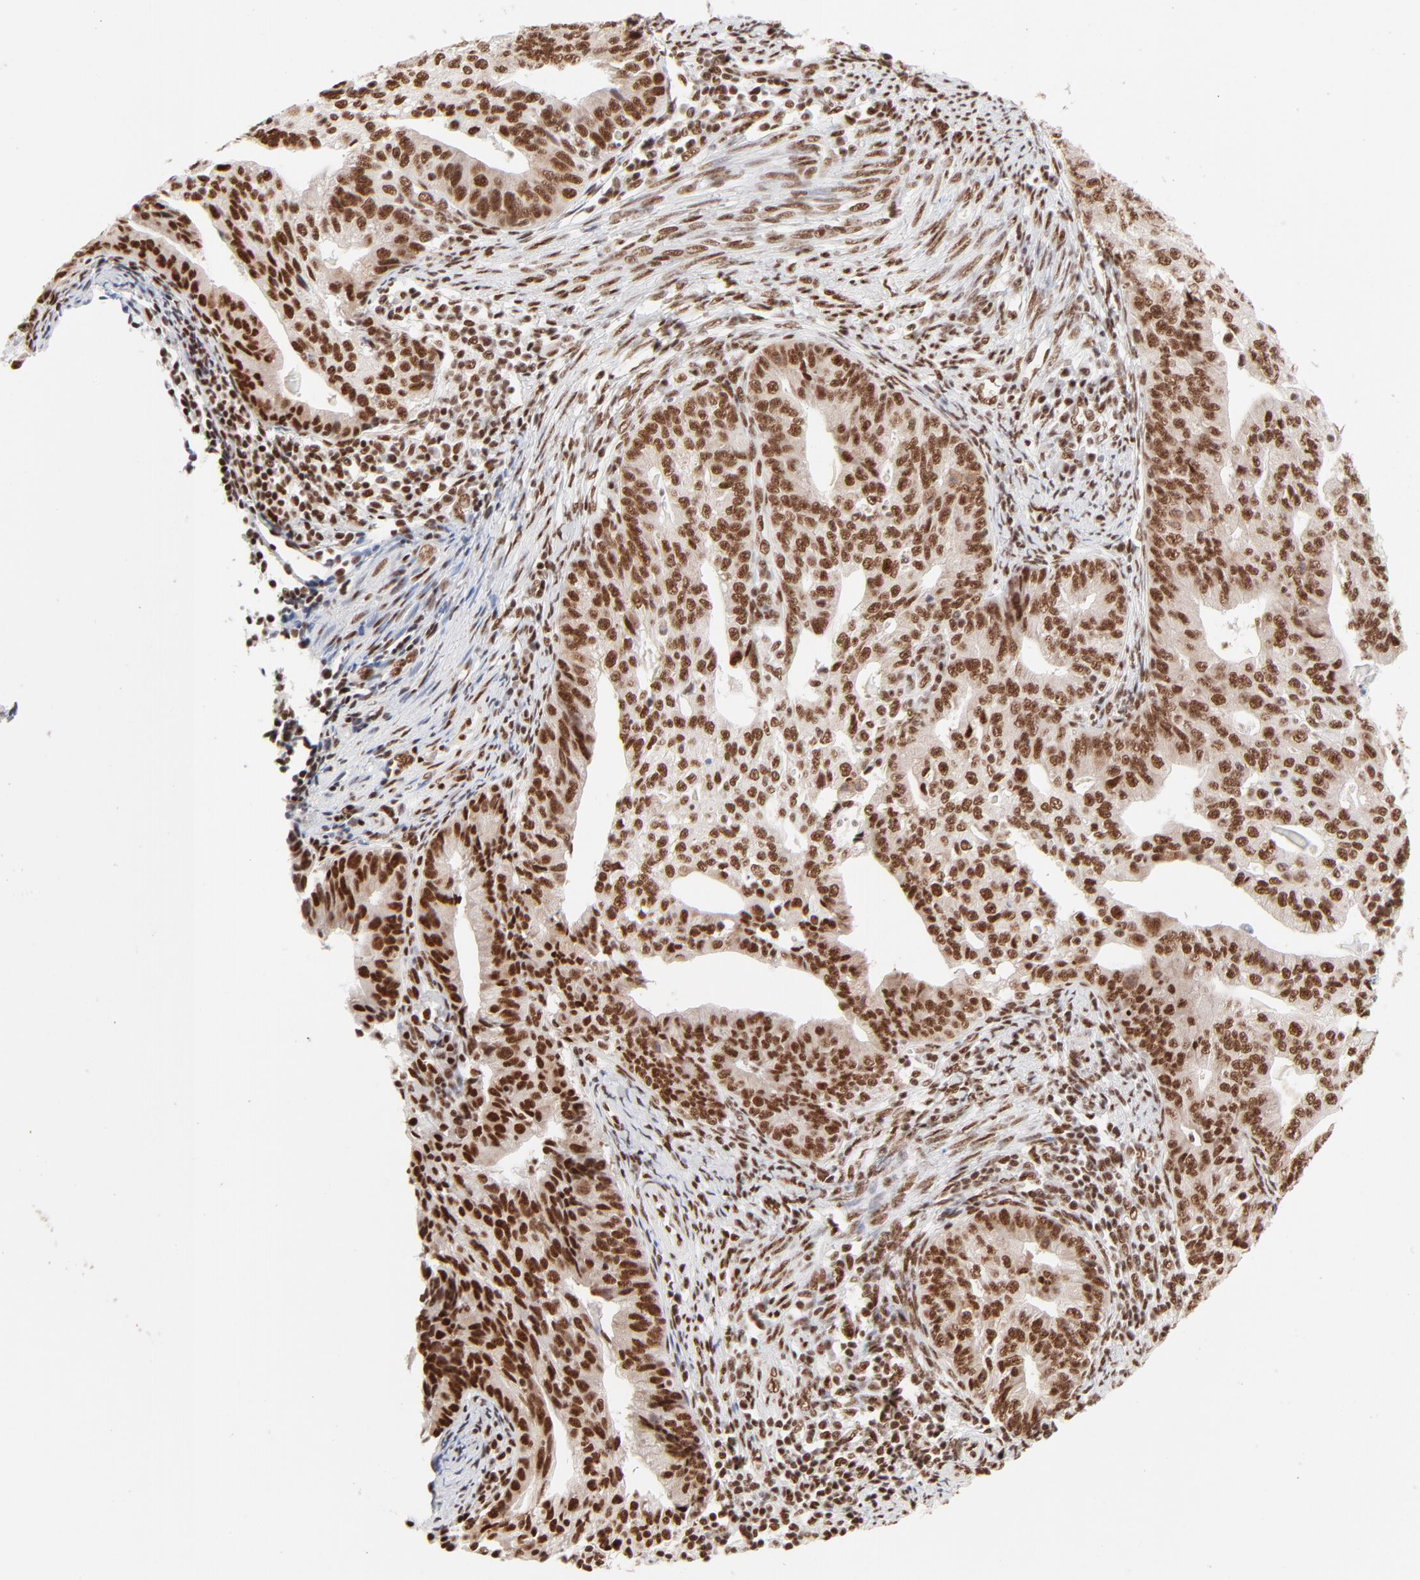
{"staining": {"intensity": "strong", "quantity": ">75%", "location": "nuclear"}, "tissue": "endometrial cancer", "cell_type": "Tumor cells", "image_type": "cancer", "snomed": [{"axis": "morphology", "description": "Adenocarcinoma, NOS"}, {"axis": "topography", "description": "Endometrium"}], "caption": "Protein expression analysis of endometrial cancer (adenocarcinoma) displays strong nuclear expression in approximately >75% of tumor cells. Ihc stains the protein of interest in brown and the nuclei are stained blue.", "gene": "TARDBP", "patient": {"sex": "female", "age": 56}}